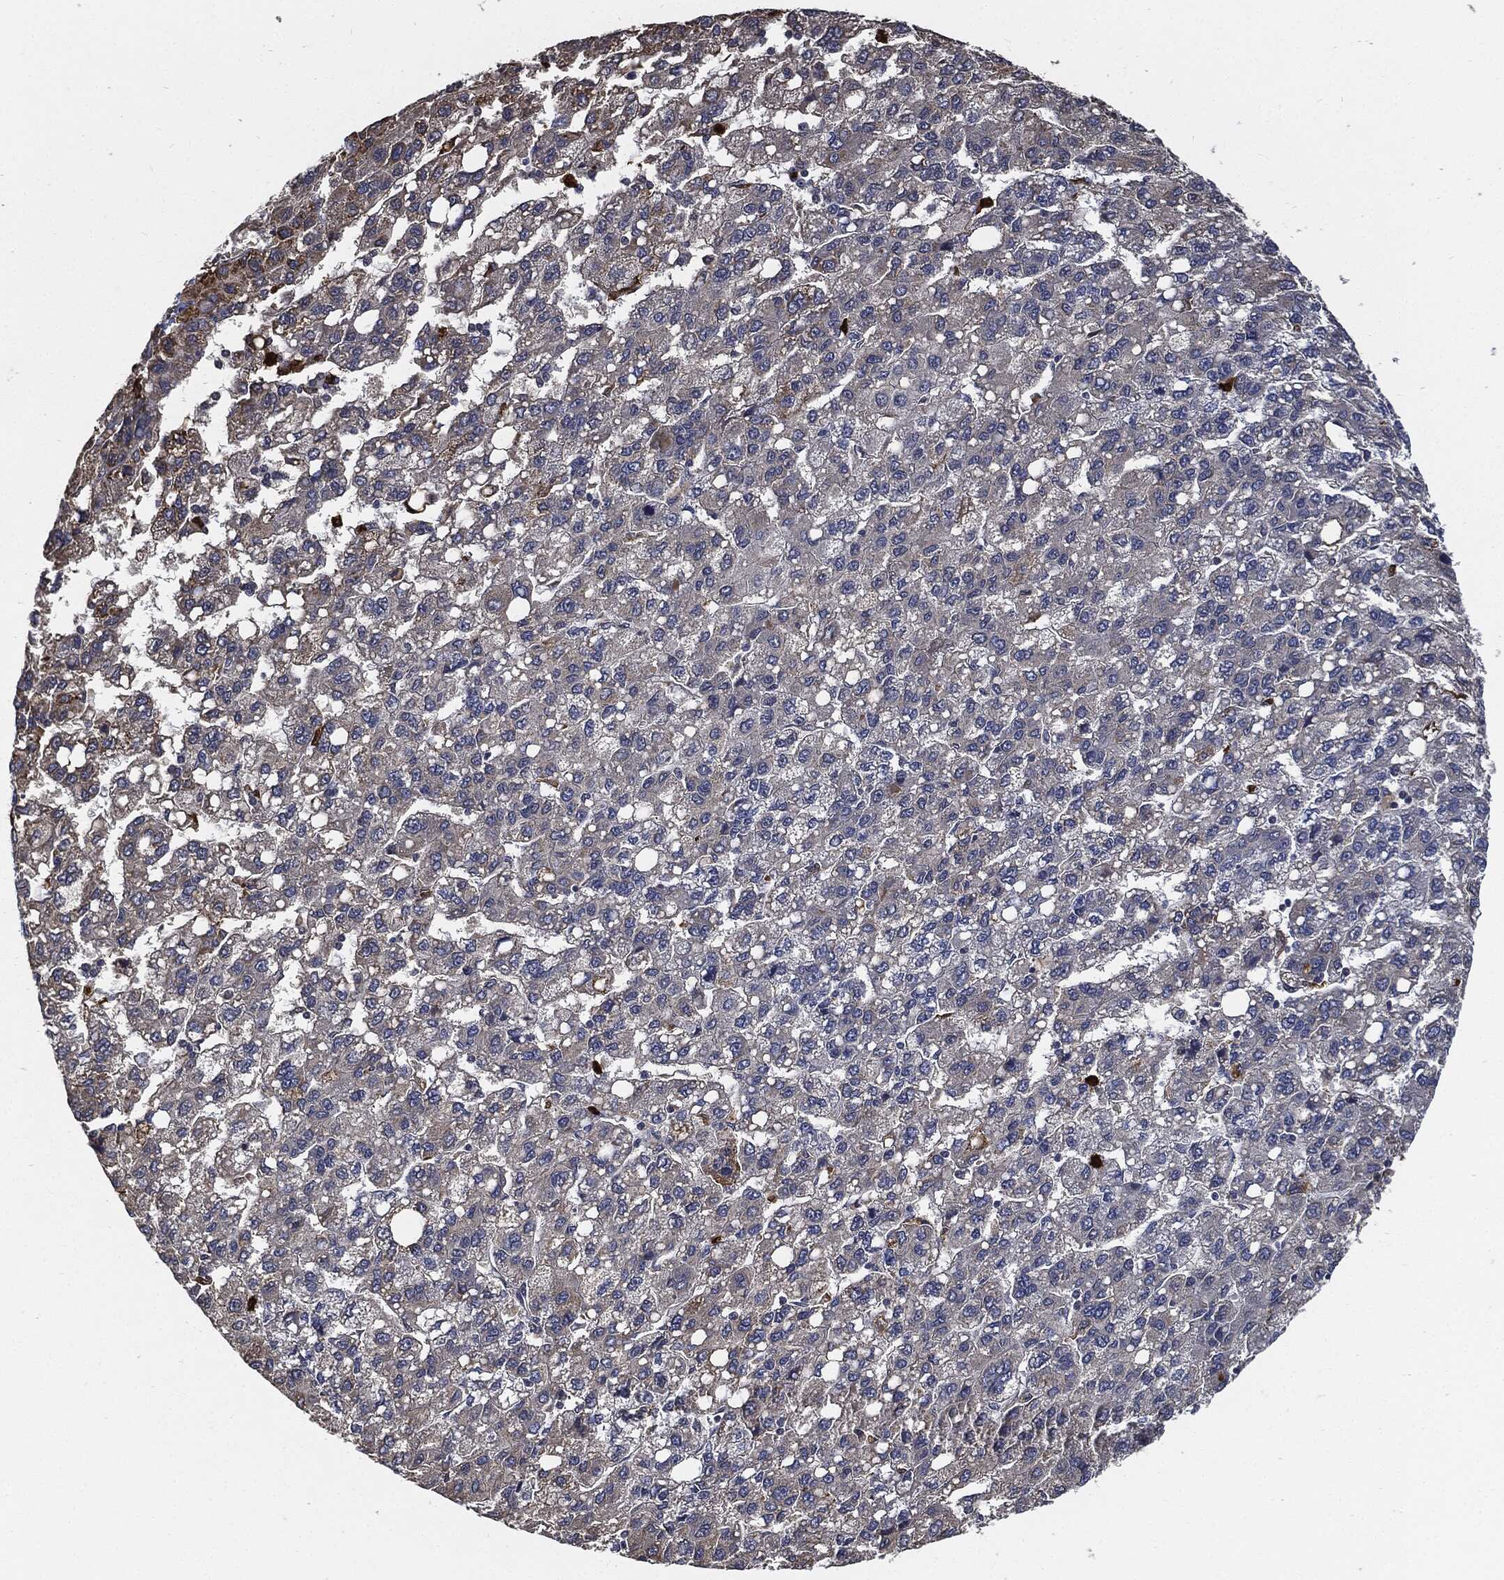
{"staining": {"intensity": "negative", "quantity": "none", "location": "none"}, "tissue": "liver cancer", "cell_type": "Tumor cells", "image_type": "cancer", "snomed": [{"axis": "morphology", "description": "Carcinoma, Hepatocellular, NOS"}, {"axis": "topography", "description": "Liver"}], "caption": "Tumor cells show no significant protein positivity in hepatocellular carcinoma (liver).", "gene": "S100A9", "patient": {"sex": "female", "age": 82}}